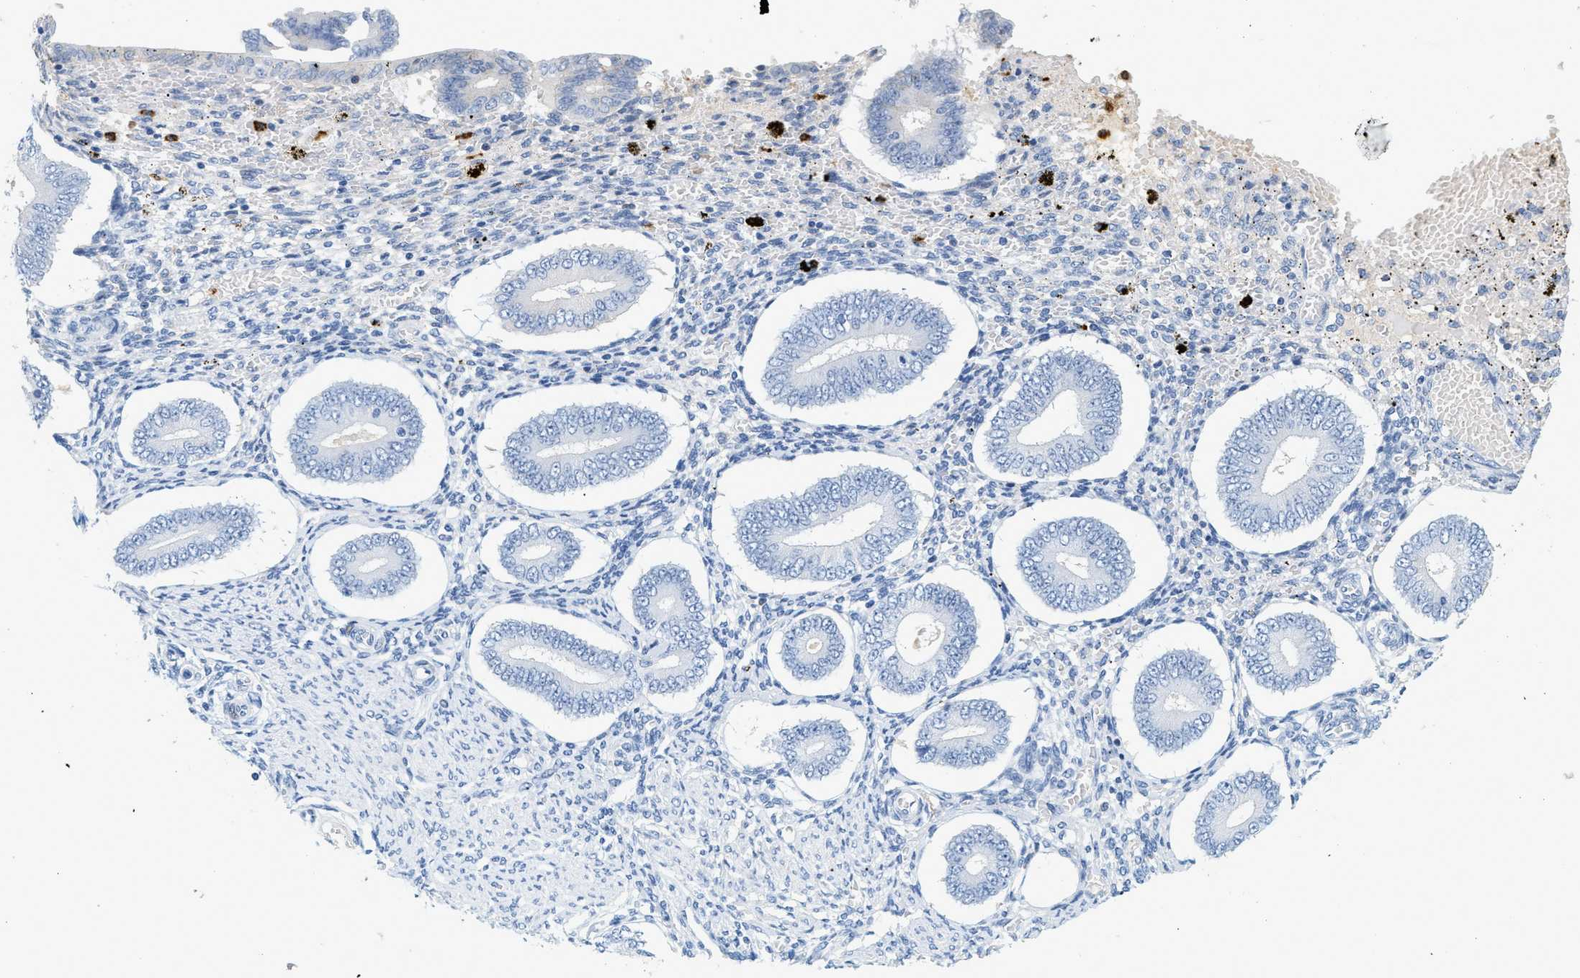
{"staining": {"intensity": "negative", "quantity": "none", "location": "none"}, "tissue": "endometrium", "cell_type": "Cells in endometrial stroma", "image_type": "normal", "snomed": [{"axis": "morphology", "description": "Normal tissue, NOS"}, {"axis": "topography", "description": "Endometrium"}], "caption": "Immunohistochemistry histopathology image of normal endometrium: human endometrium stained with DAB exhibits no significant protein positivity in cells in endometrial stroma.", "gene": "LCN2", "patient": {"sex": "female", "age": 42}}